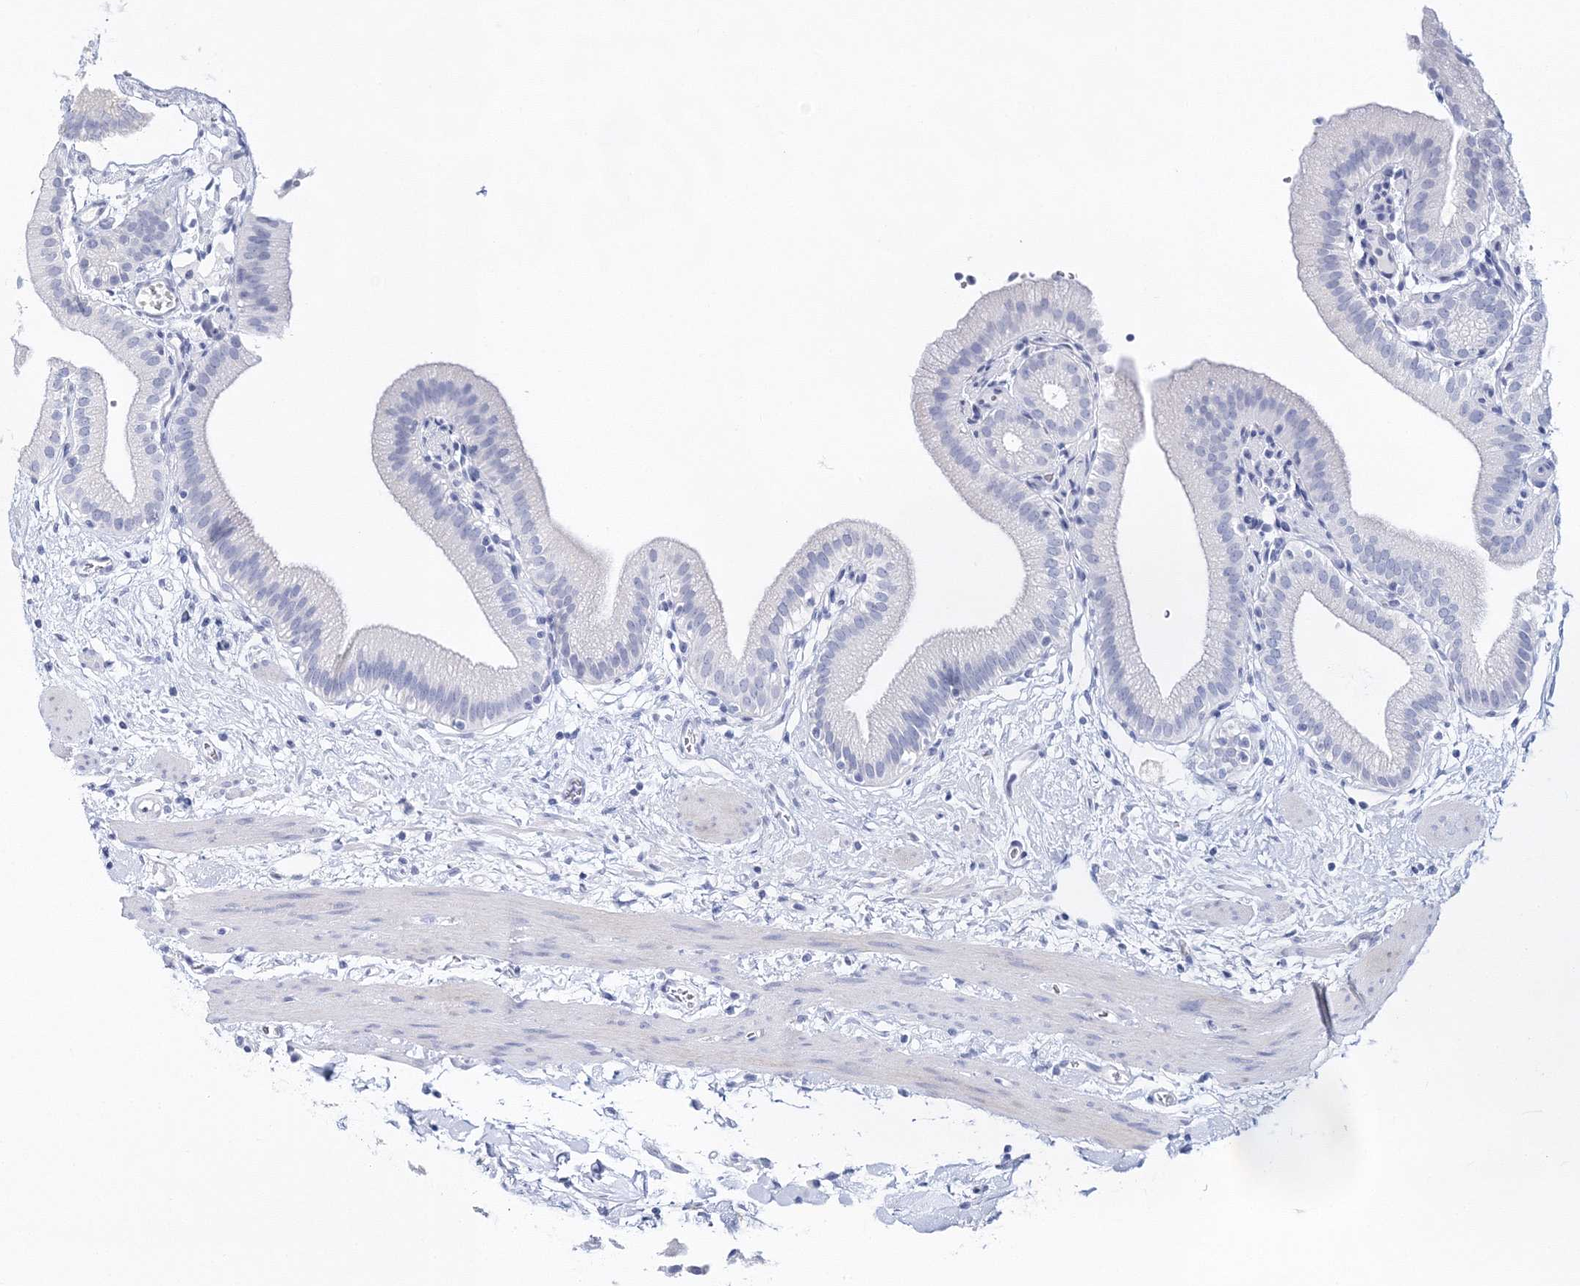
{"staining": {"intensity": "negative", "quantity": "none", "location": "none"}, "tissue": "gallbladder", "cell_type": "Glandular cells", "image_type": "normal", "snomed": [{"axis": "morphology", "description": "Normal tissue, NOS"}, {"axis": "topography", "description": "Gallbladder"}], "caption": "Immunohistochemical staining of unremarkable human gallbladder reveals no significant staining in glandular cells.", "gene": "MYOZ2", "patient": {"sex": "male", "age": 55}}